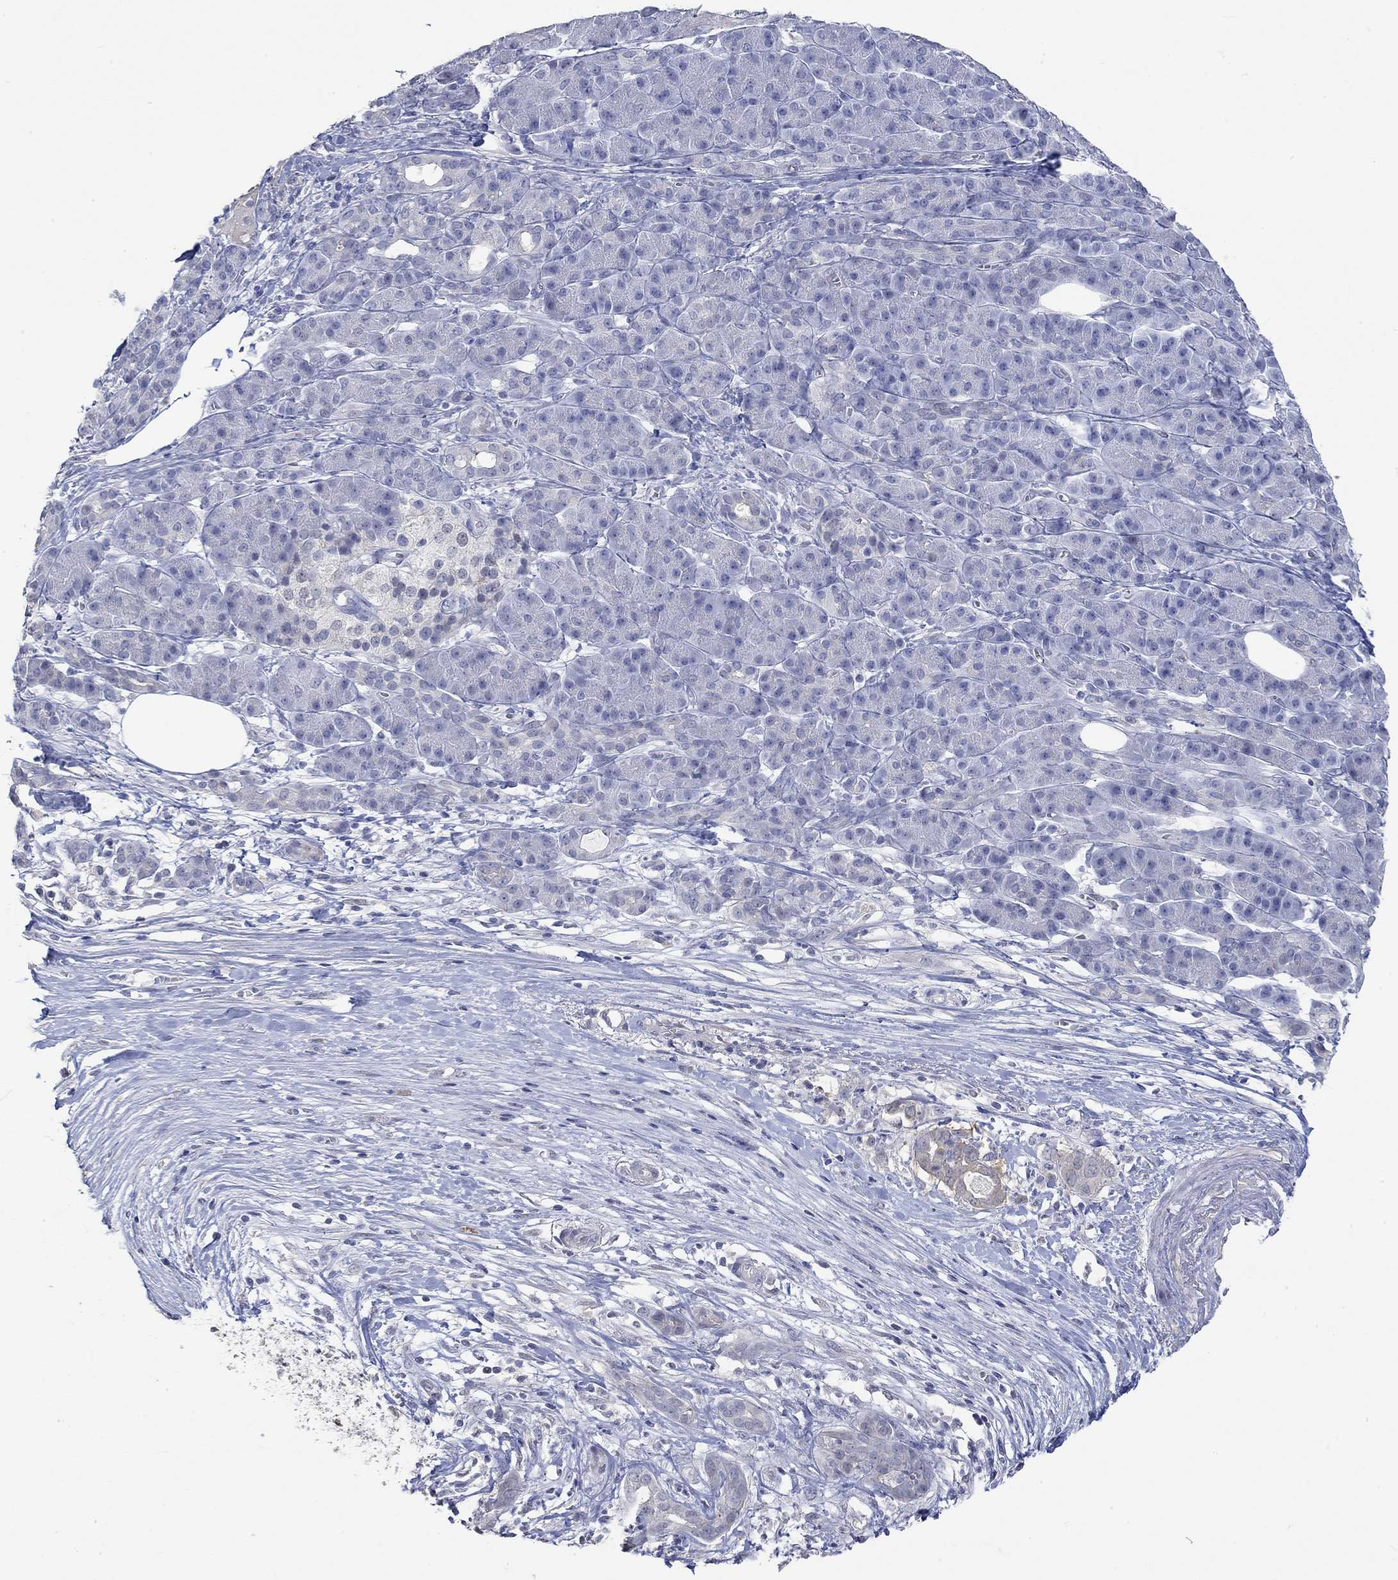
{"staining": {"intensity": "negative", "quantity": "none", "location": "none"}, "tissue": "pancreatic cancer", "cell_type": "Tumor cells", "image_type": "cancer", "snomed": [{"axis": "morphology", "description": "Adenocarcinoma, NOS"}, {"axis": "topography", "description": "Pancreas"}], "caption": "Immunohistochemical staining of human pancreatic adenocarcinoma shows no significant expression in tumor cells. Brightfield microscopy of immunohistochemistry (IHC) stained with DAB (brown) and hematoxylin (blue), captured at high magnification.", "gene": "PNMA5", "patient": {"sex": "male", "age": 61}}